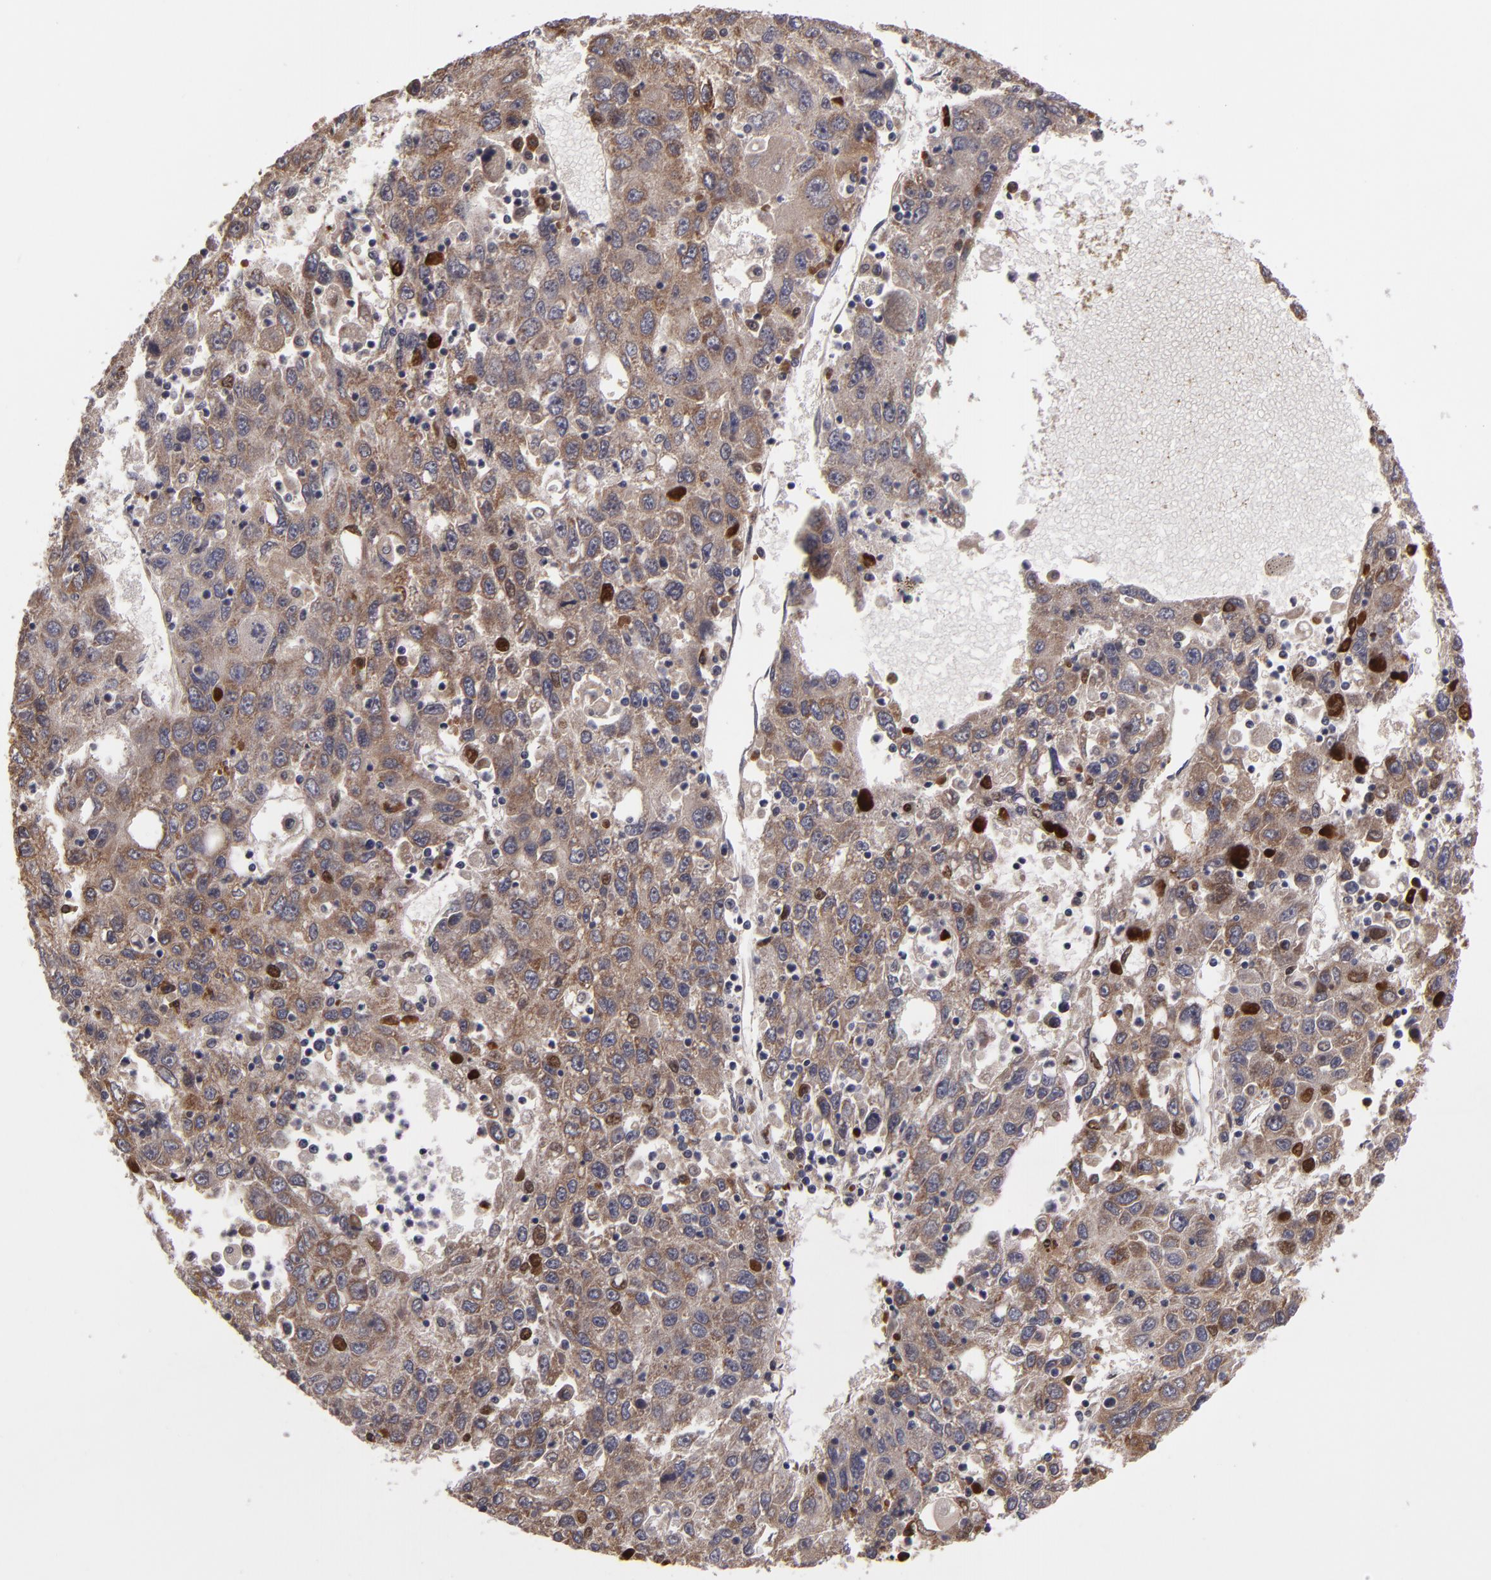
{"staining": {"intensity": "moderate", "quantity": ">75%", "location": "cytoplasmic/membranous"}, "tissue": "liver cancer", "cell_type": "Tumor cells", "image_type": "cancer", "snomed": [{"axis": "morphology", "description": "Carcinoma, Hepatocellular, NOS"}, {"axis": "topography", "description": "Liver"}], "caption": "Tumor cells show medium levels of moderate cytoplasmic/membranous expression in about >75% of cells in human hepatocellular carcinoma (liver). The staining was performed using DAB, with brown indicating positive protein expression. Nuclei are stained blue with hematoxylin.", "gene": "CASP1", "patient": {"sex": "male", "age": 49}}